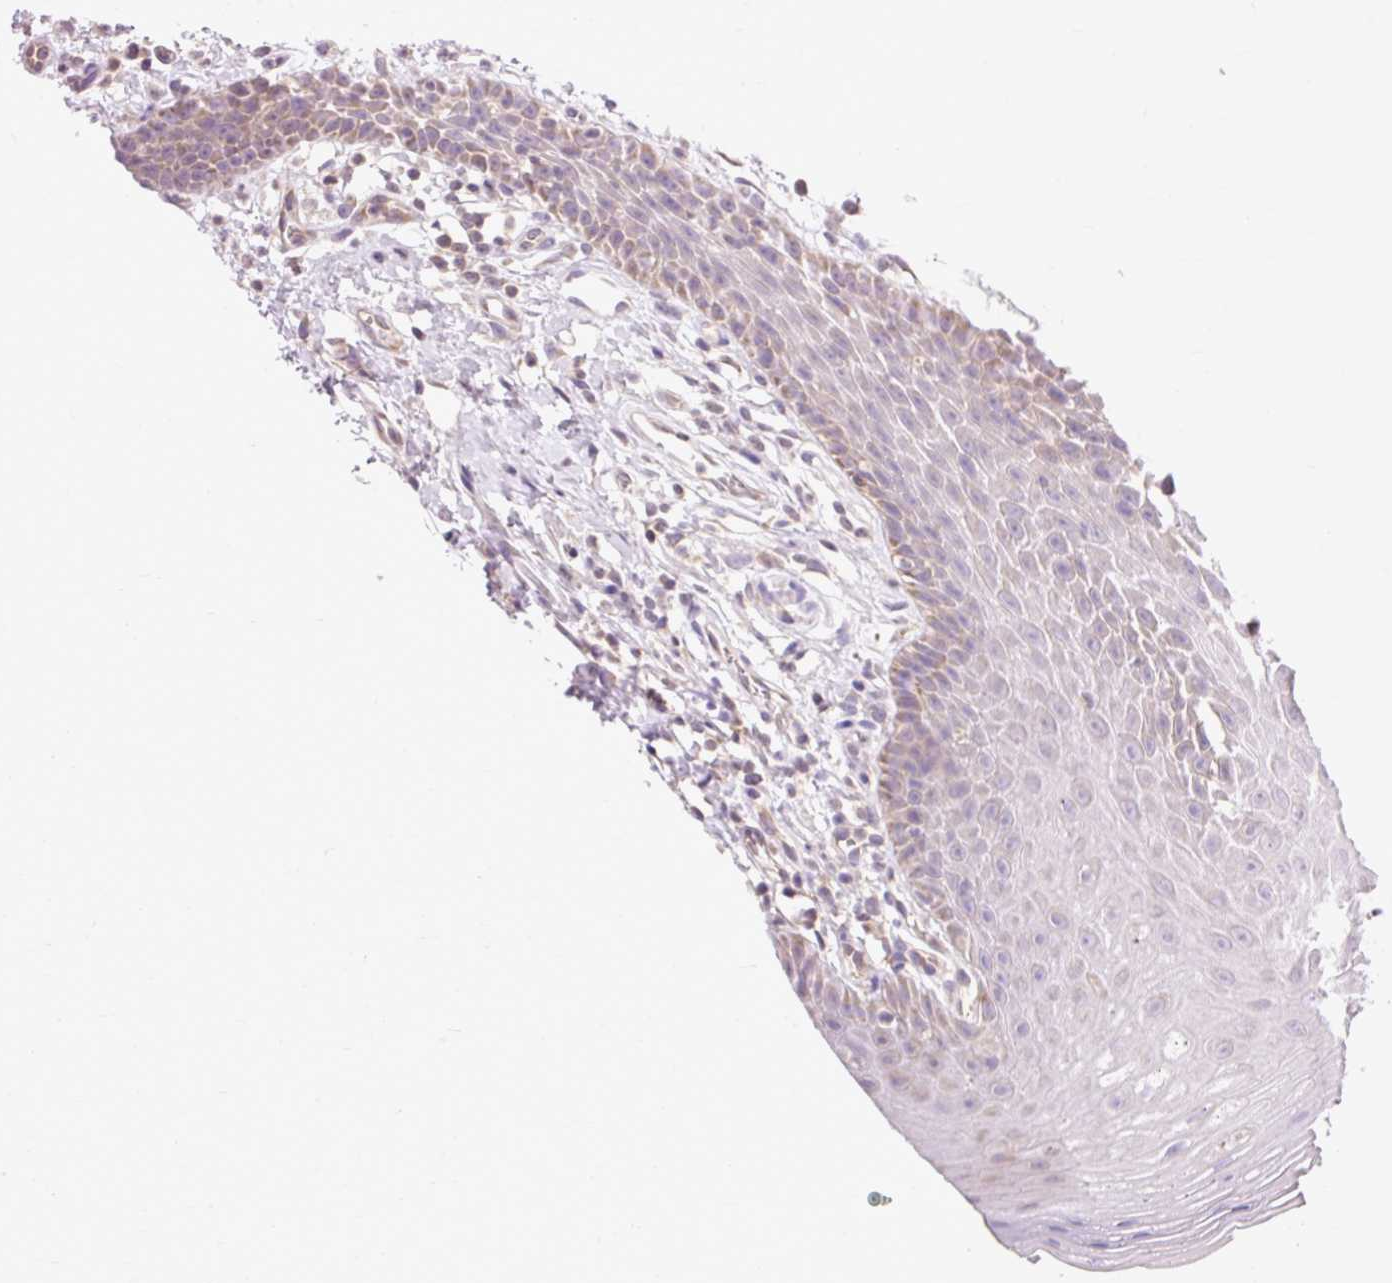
{"staining": {"intensity": "weak", "quantity": "<25%", "location": "cytoplasmic/membranous"}, "tissue": "oral mucosa", "cell_type": "Squamous epithelial cells", "image_type": "normal", "snomed": [{"axis": "morphology", "description": "Normal tissue, NOS"}, {"axis": "topography", "description": "Oral tissue"}, {"axis": "topography", "description": "Tounge, NOS"}], "caption": "A histopathology image of oral mucosa stained for a protein demonstrates no brown staining in squamous epithelial cells. (DAB (3,3'-diaminobenzidine) immunohistochemistry, high magnification).", "gene": "IMMT", "patient": {"sex": "female", "age": 59}}